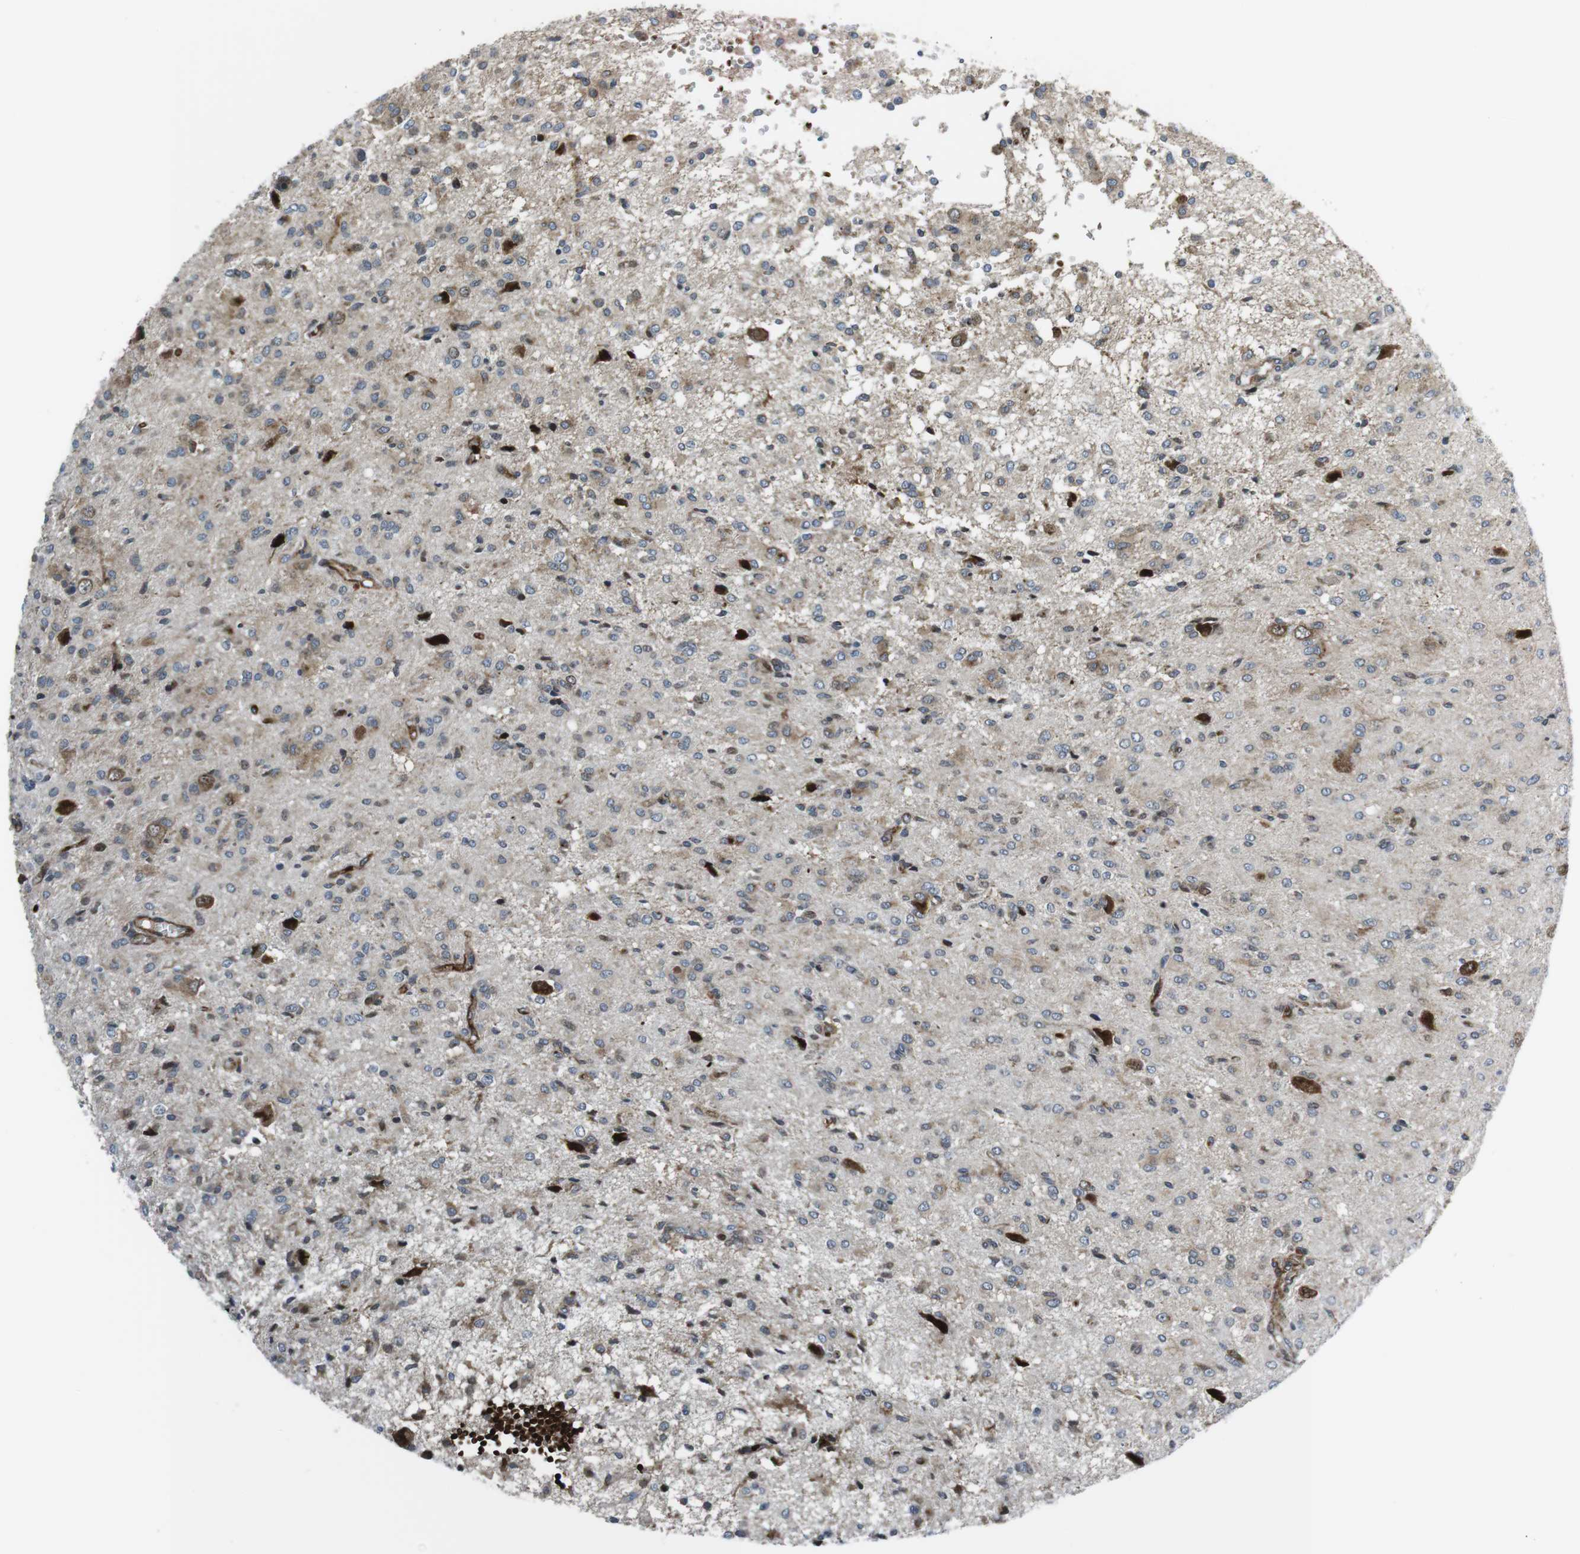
{"staining": {"intensity": "weak", "quantity": "25%-75%", "location": "cytoplasmic/membranous"}, "tissue": "glioma", "cell_type": "Tumor cells", "image_type": "cancer", "snomed": [{"axis": "morphology", "description": "Glioma, malignant, High grade"}, {"axis": "topography", "description": "Brain"}], "caption": "This photomicrograph displays immunohistochemistry (IHC) staining of malignant glioma (high-grade), with low weak cytoplasmic/membranous staining in about 25%-75% of tumor cells.", "gene": "CUL7", "patient": {"sex": "female", "age": 59}}